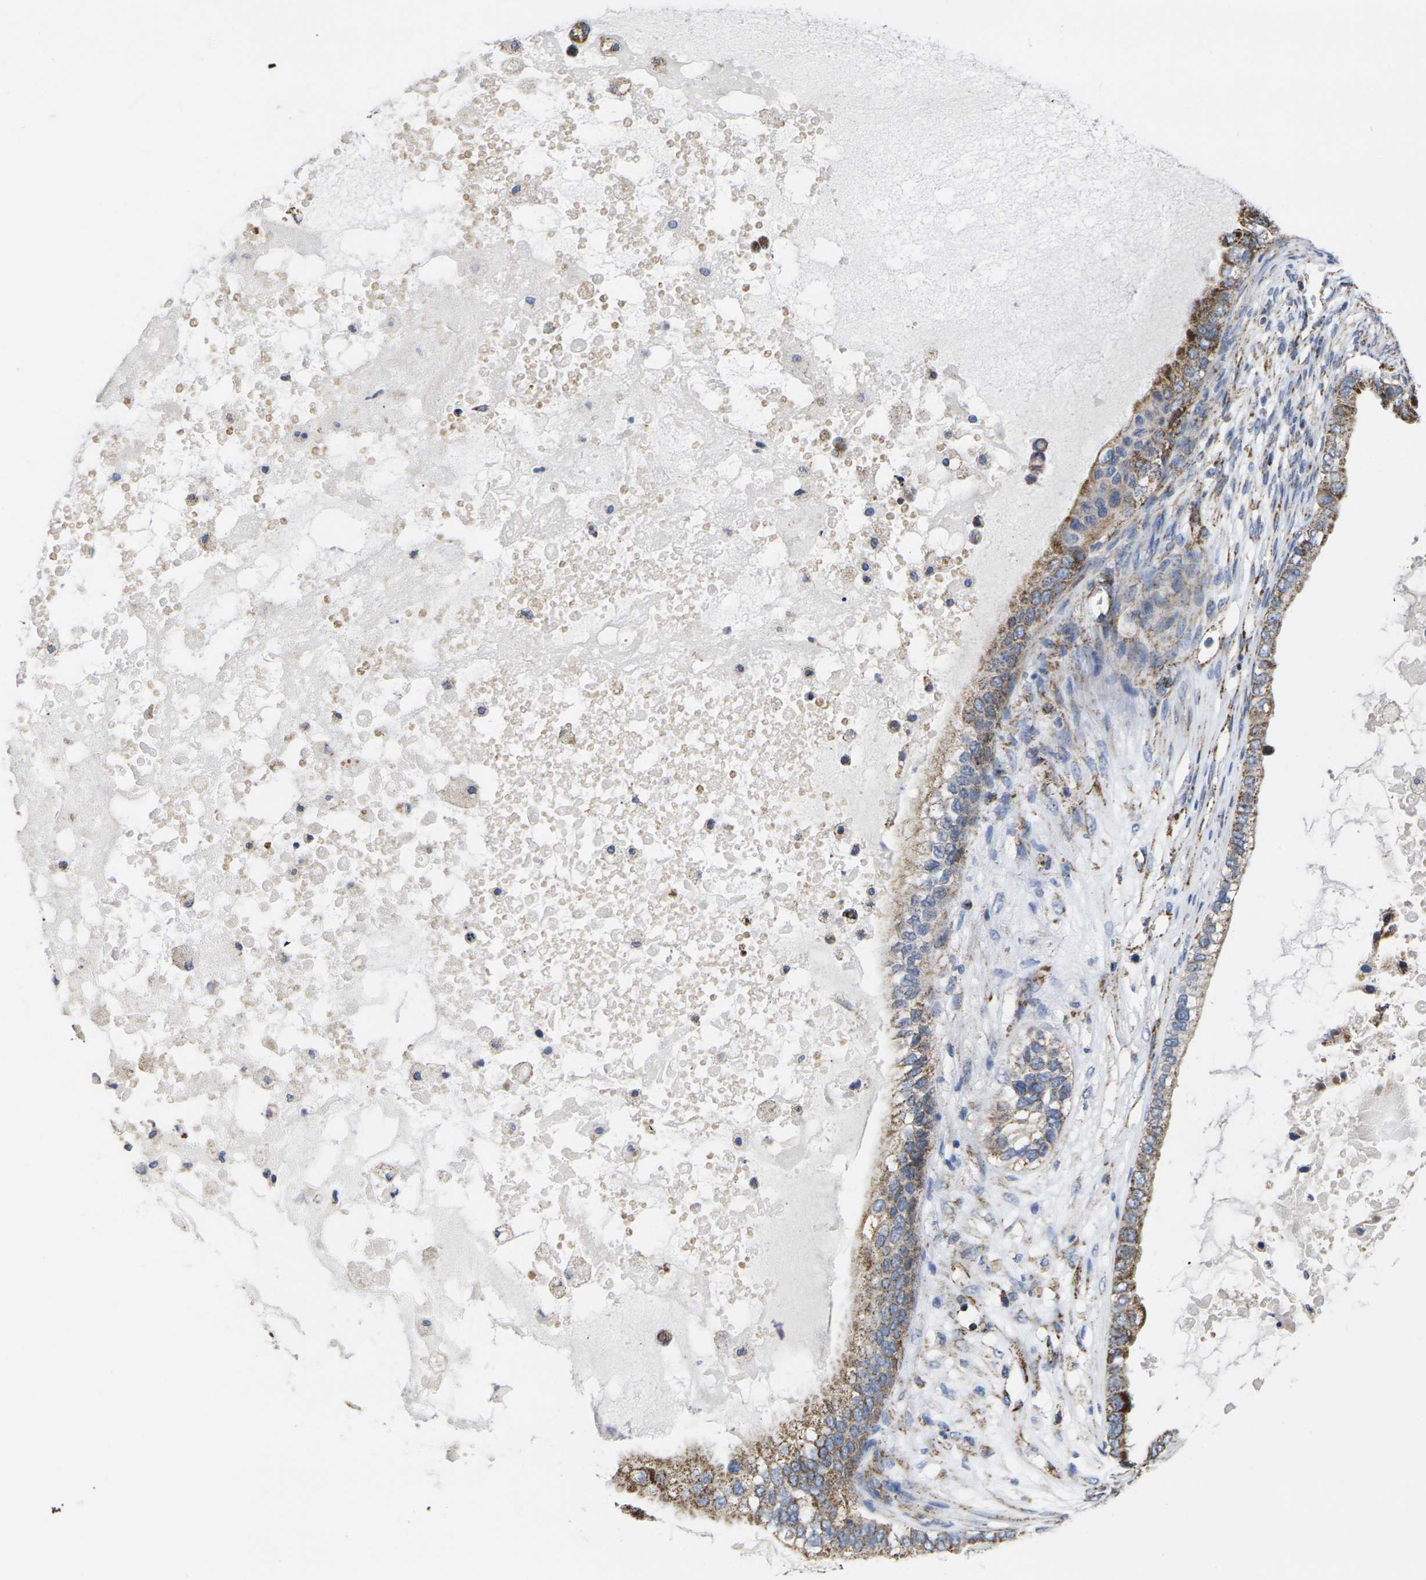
{"staining": {"intensity": "strong", "quantity": ">75%", "location": "cytoplasmic/membranous"}, "tissue": "ovarian cancer", "cell_type": "Tumor cells", "image_type": "cancer", "snomed": [{"axis": "morphology", "description": "Cystadenocarcinoma, mucinous, NOS"}, {"axis": "topography", "description": "Ovary"}], "caption": "Protein staining displays strong cytoplasmic/membranous staining in about >75% of tumor cells in ovarian cancer (mucinous cystadenocarcinoma).", "gene": "P2RY11", "patient": {"sex": "female", "age": 80}}